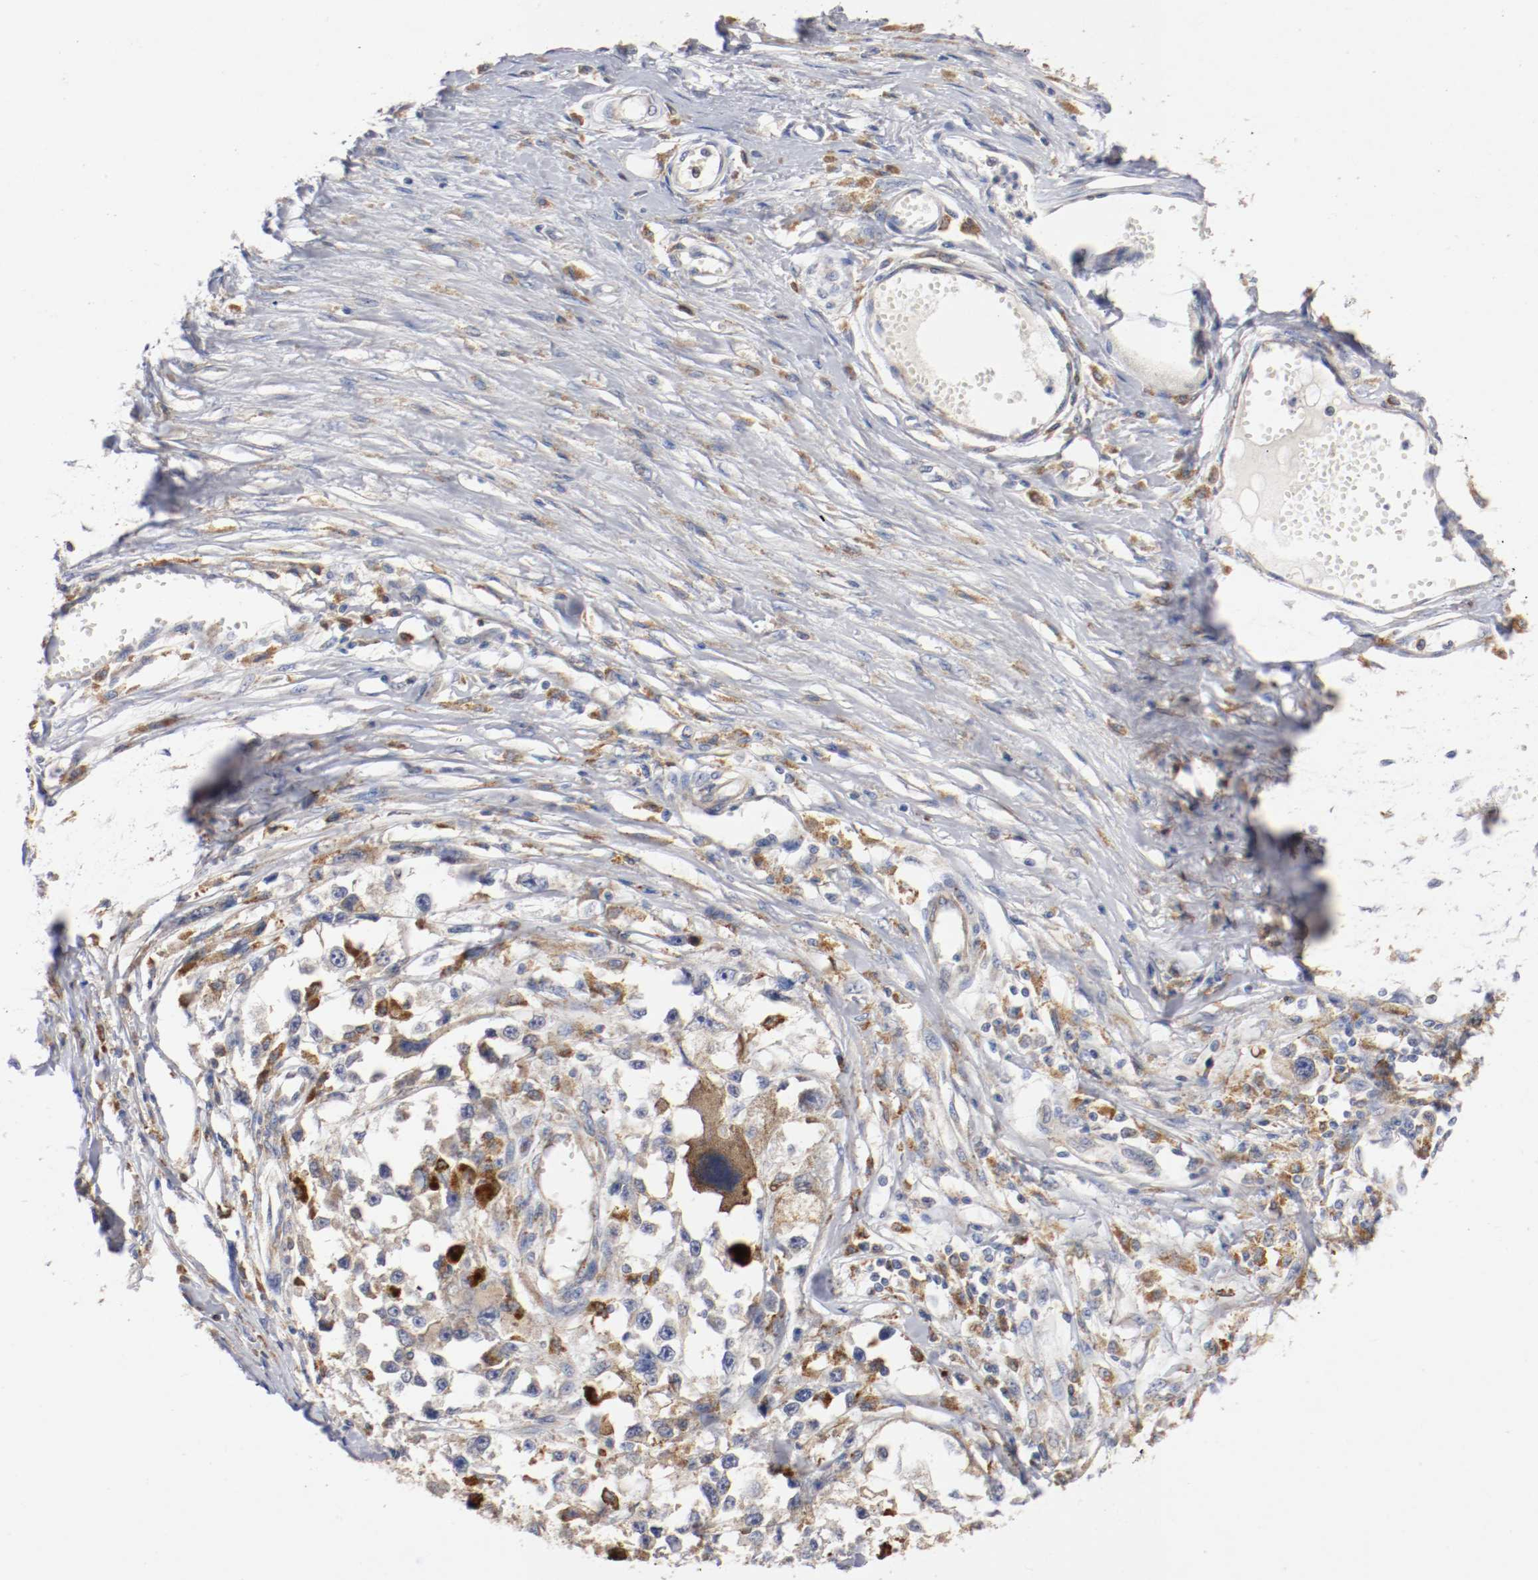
{"staining": {"intensity": "strong", "quantity": "25%-75%", "location": "cytoplasmic/membranous"}, "tissue": "melanoma", "cell_type": "Tumor cells", "image_type": "cancer", "snomed": [{"axis": "morphology", "description": "Malignant melanoma, Metastatic site"}, {"axis": "topography", "description": "Lymph node"}], "caption": "Protein staining of melanoma tissue reveals strong cytoplasmic/membranous positivity in about 25%-75% of tumor cells.", "gene": "TRAF2", "patient": {"sex": "male", "age": 59}}